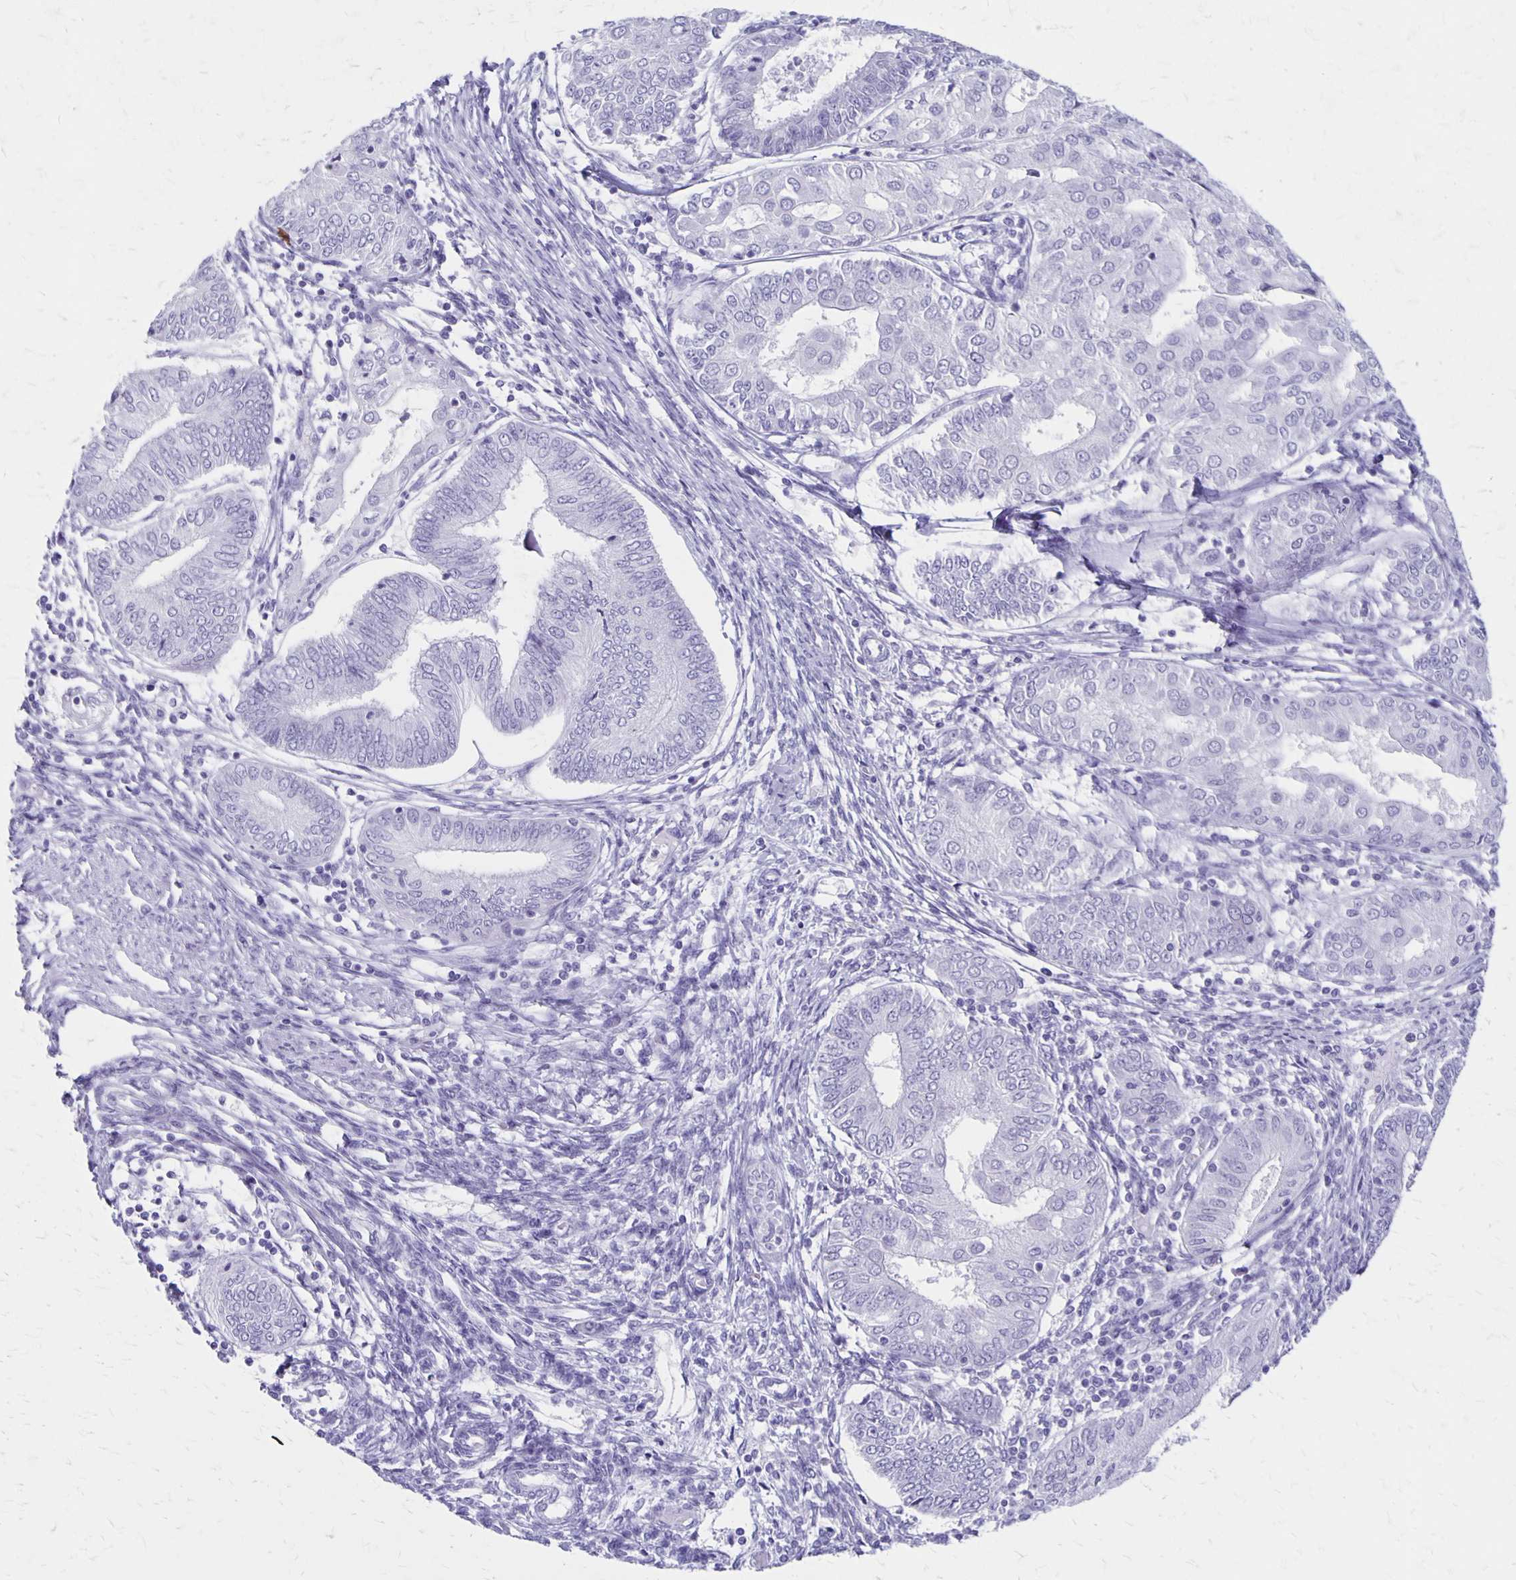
{"staining": {"intensity": "negative", "quantity": "none", "location": "none"}, "tissue": "endometrial cancer", "cell_type": "Tumor cells", "image_type": "cancer", "snomed": [{"axis": "morphology", "description": "Adenocarcinoma, NOS"}, {"axis": "topography", "description": "Endometrium"}], "caption": "High power microscopy photomicrograph of an immunohistochemistry (IHC) image of adenocarcinoma (endometrial), revealing no significant staining in tumor cells. (DAB immunohistochemistry visualized using brightfield microscopy, high magnification).", "gene": "MAGEC2", "patient": {"sex": "female", "age": 68}}